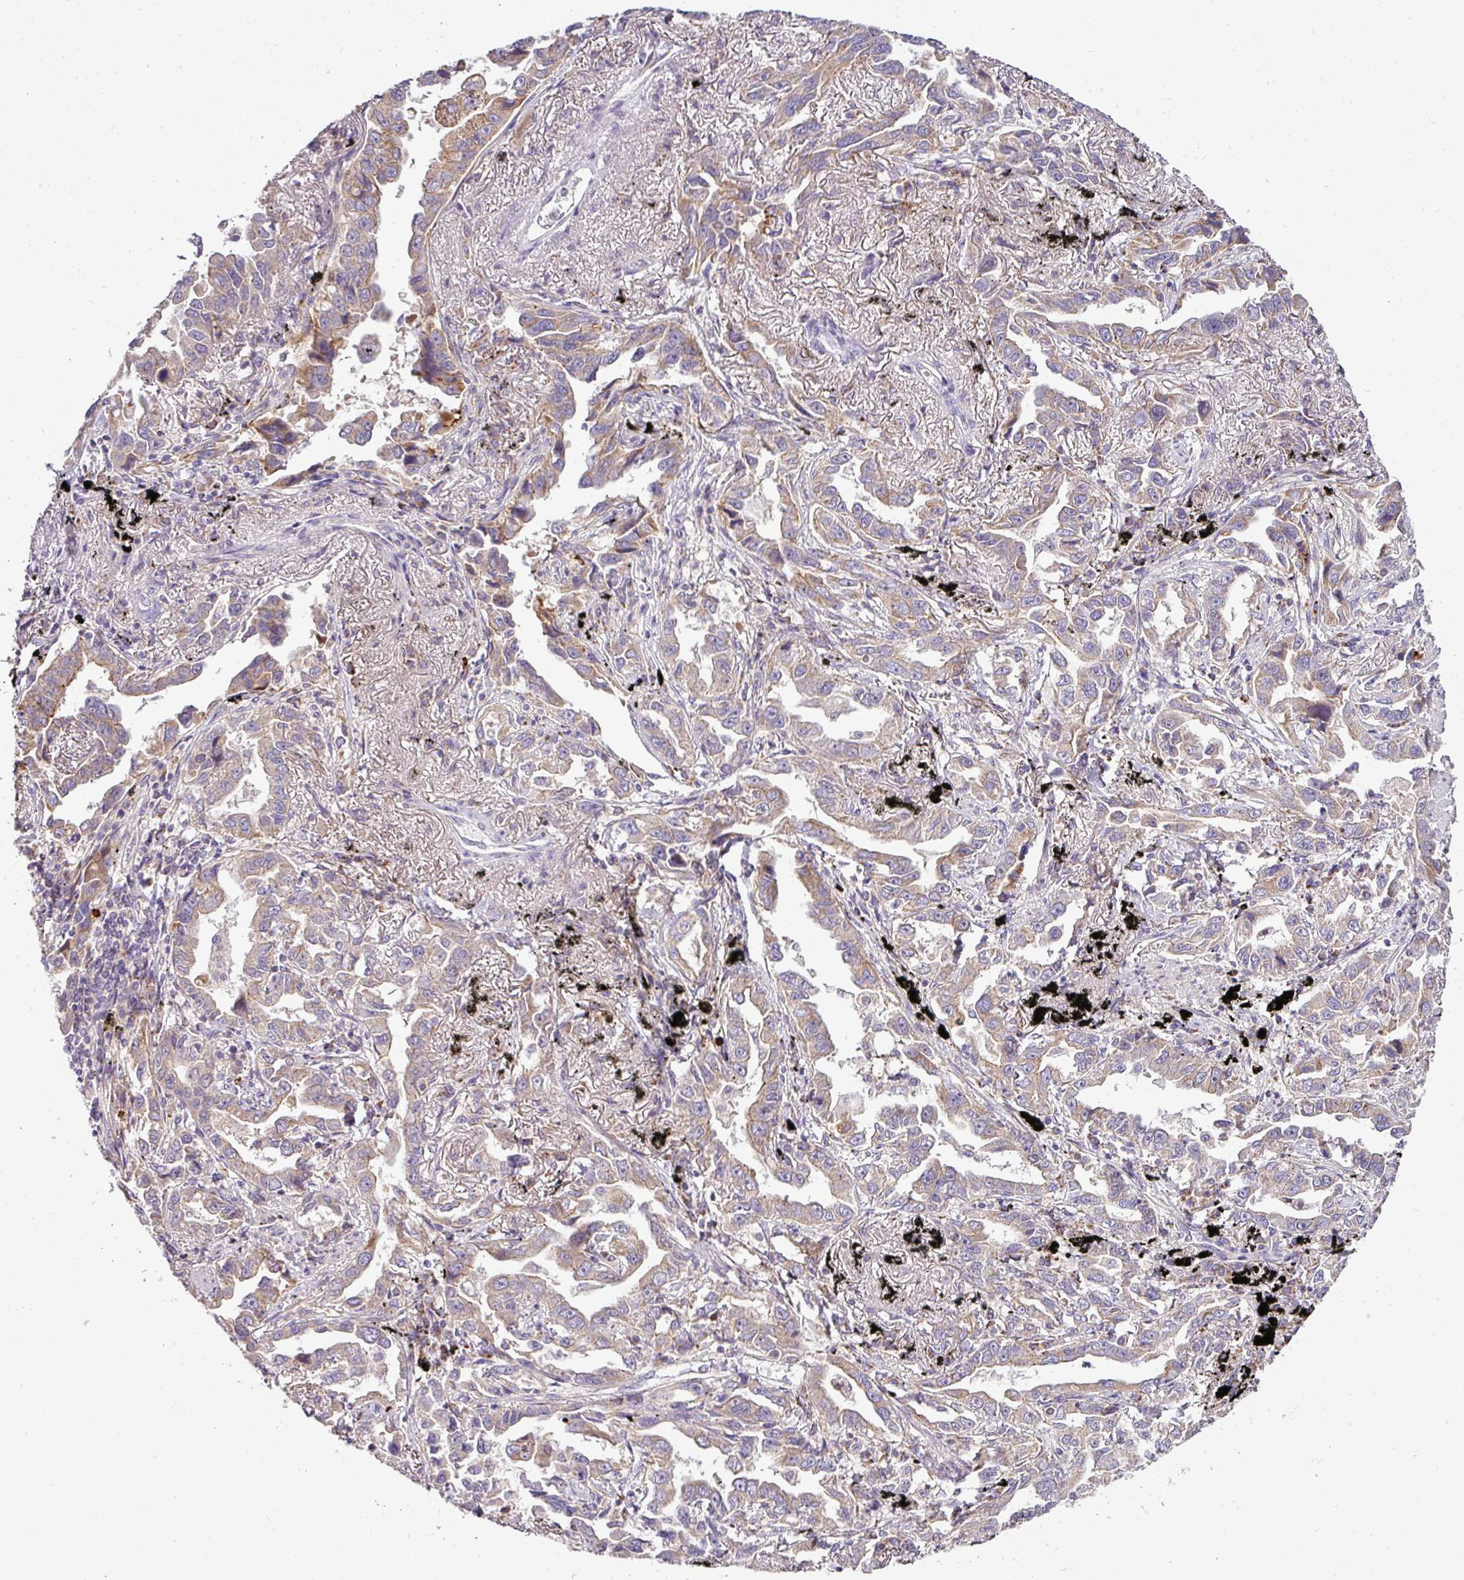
{"staining": {"intensity": "moderate", "quantity": "25%-75%", "location": "cytoplasmic/membranous"}, "tissue": "lung cancer", "cell_type": "Tumor cells", "image_type": "cancer", "snomed": [{"axis": "morphology", "description": "Adenocarcinoma, NOS"}, {"axis": "topography", "description": "Lung"}], "caption": "Lung adenocarcinoma stained for a protein exhibits moderate cytoplasmic/membranous positivity in tumor cells.", "gene": "GAN", "patient": {"sex": "male", "age": 67}}